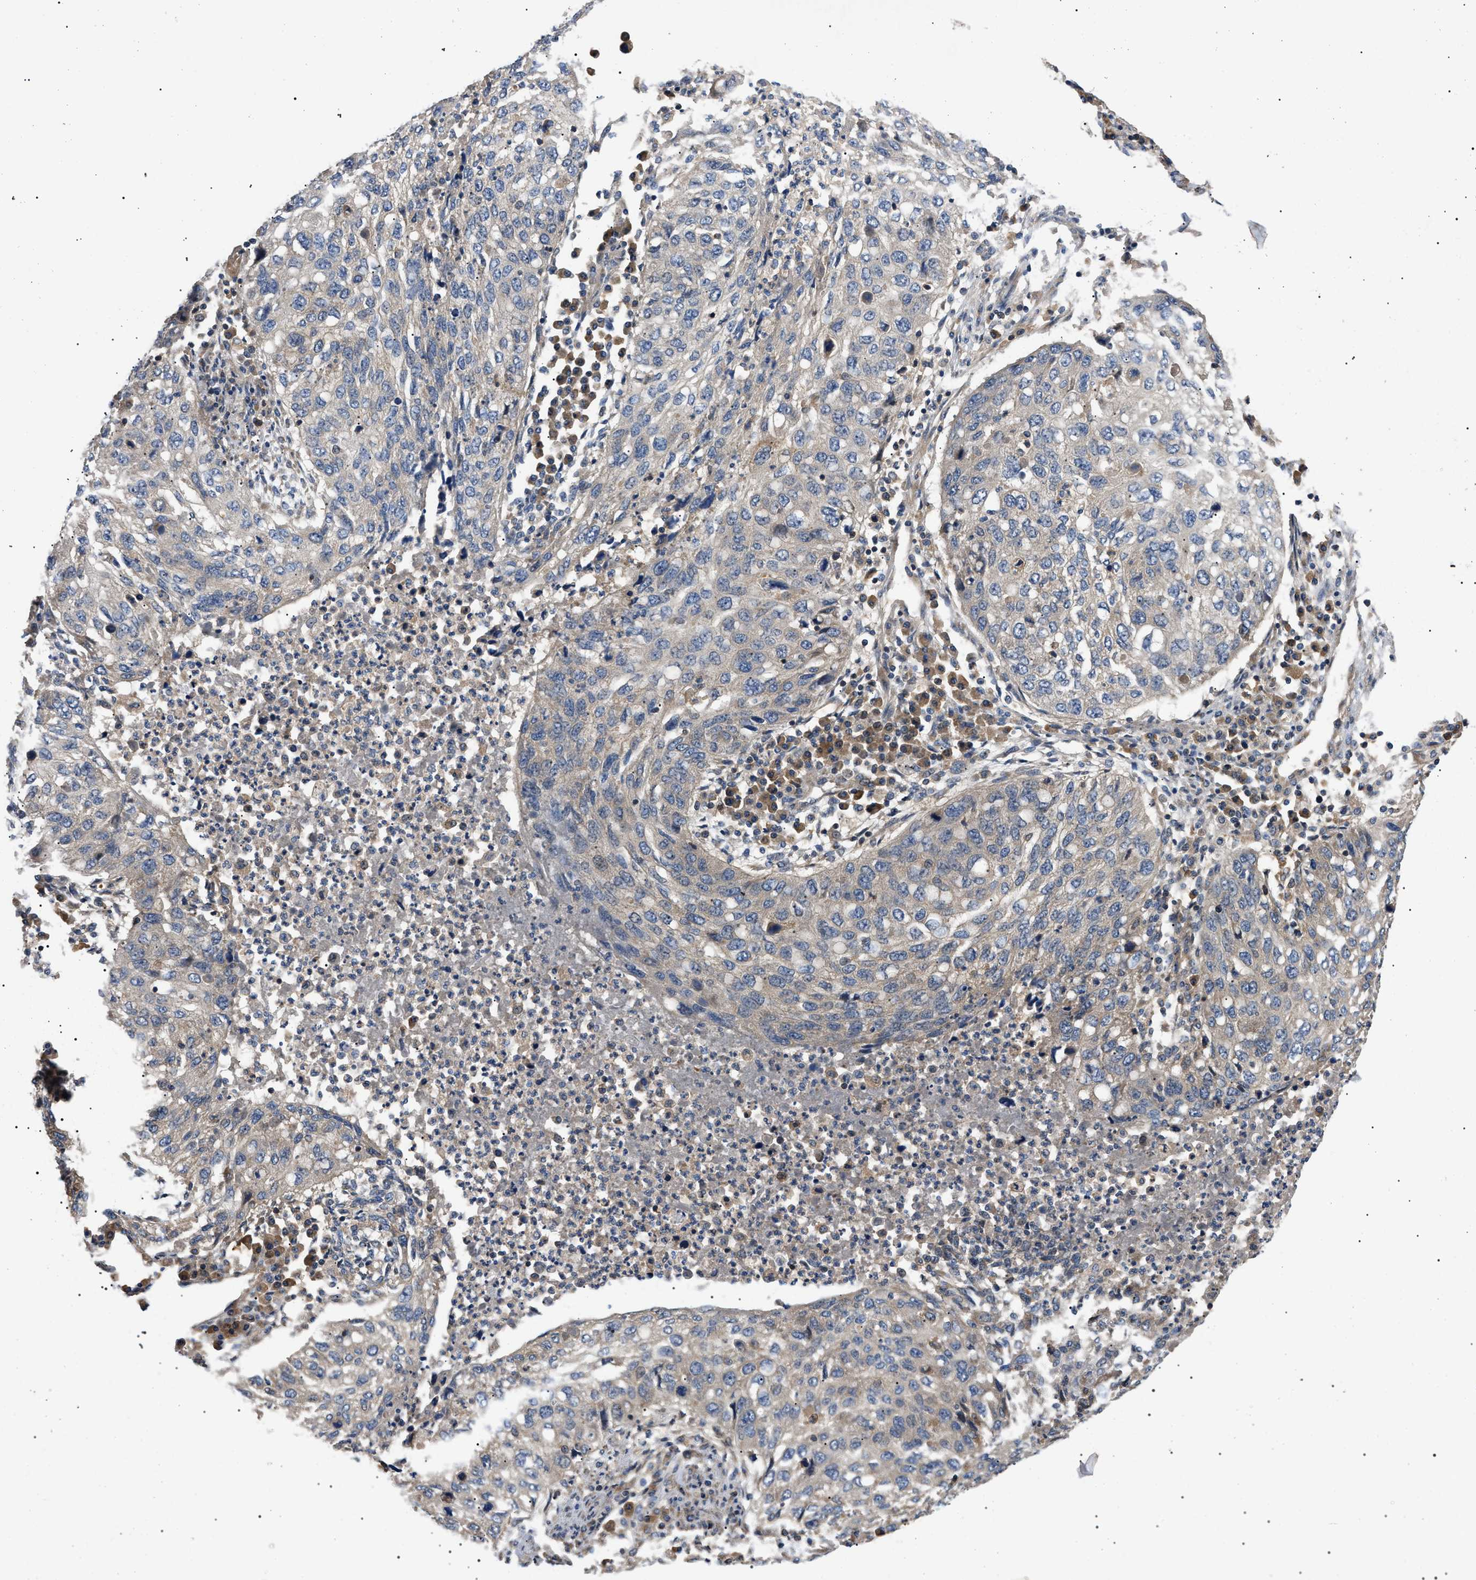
{"staining": {"intensity": "negative", "quantity": "none", "location": "none"}, "tissue": "lung cancer", "cell_type": "Tumor cells", "image_type": "cancer", "snomed": [{"axis": "morphology", "description": "Squamous cell carcinoma, NOS"}, {"axis": "topography", "description": "Lung"}], "caption": "Immunohistochemistry of human lung squamous cell carcinoma demonstrates no expression in tumor cells.", "gene": "PPM1B", "patient": {"sex": "female", "age": 63}}